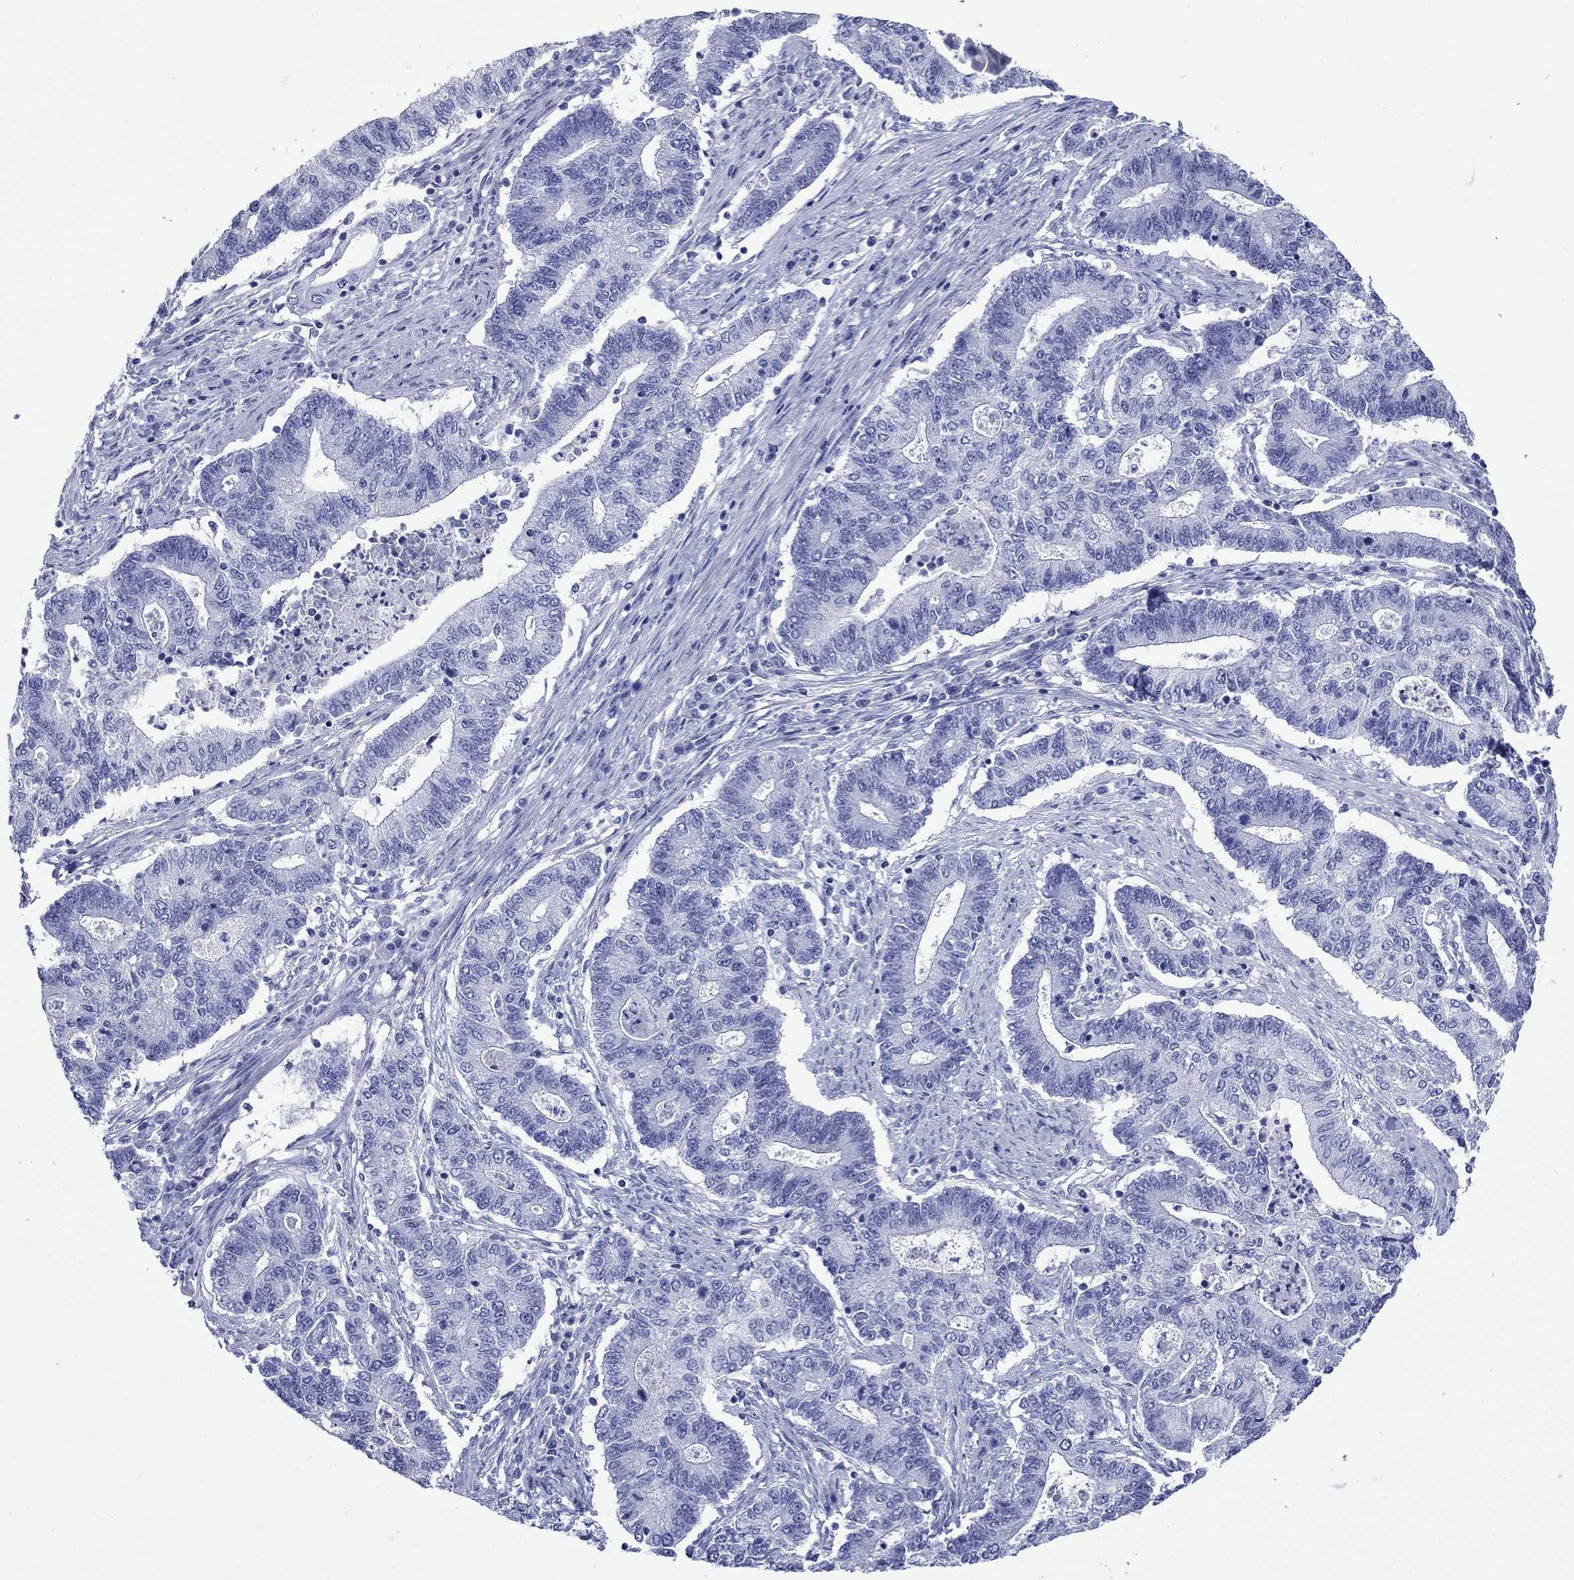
{"staining": {"intensity": "negative", "quantity": "none", "location": "none"}, "tissue": "endometrial cancer", "cell_type": "Tumor cells", "image_type": "cancer", "snomed": [{"axis": "morphology", "description": "Adenocarcinoma, NOS"}, {"axis": "topography", "description": "Uterus"}, {"axis": "topography", "description": "Endometrium"}], "caption": "High power microscopy photomicrograph of an IHC histopathology image of endometrial adenocarcinoma, revealing no significant staining in tumor cells.", "gene": "ROM1", "patient": {"sex": "female", "age": 54}}